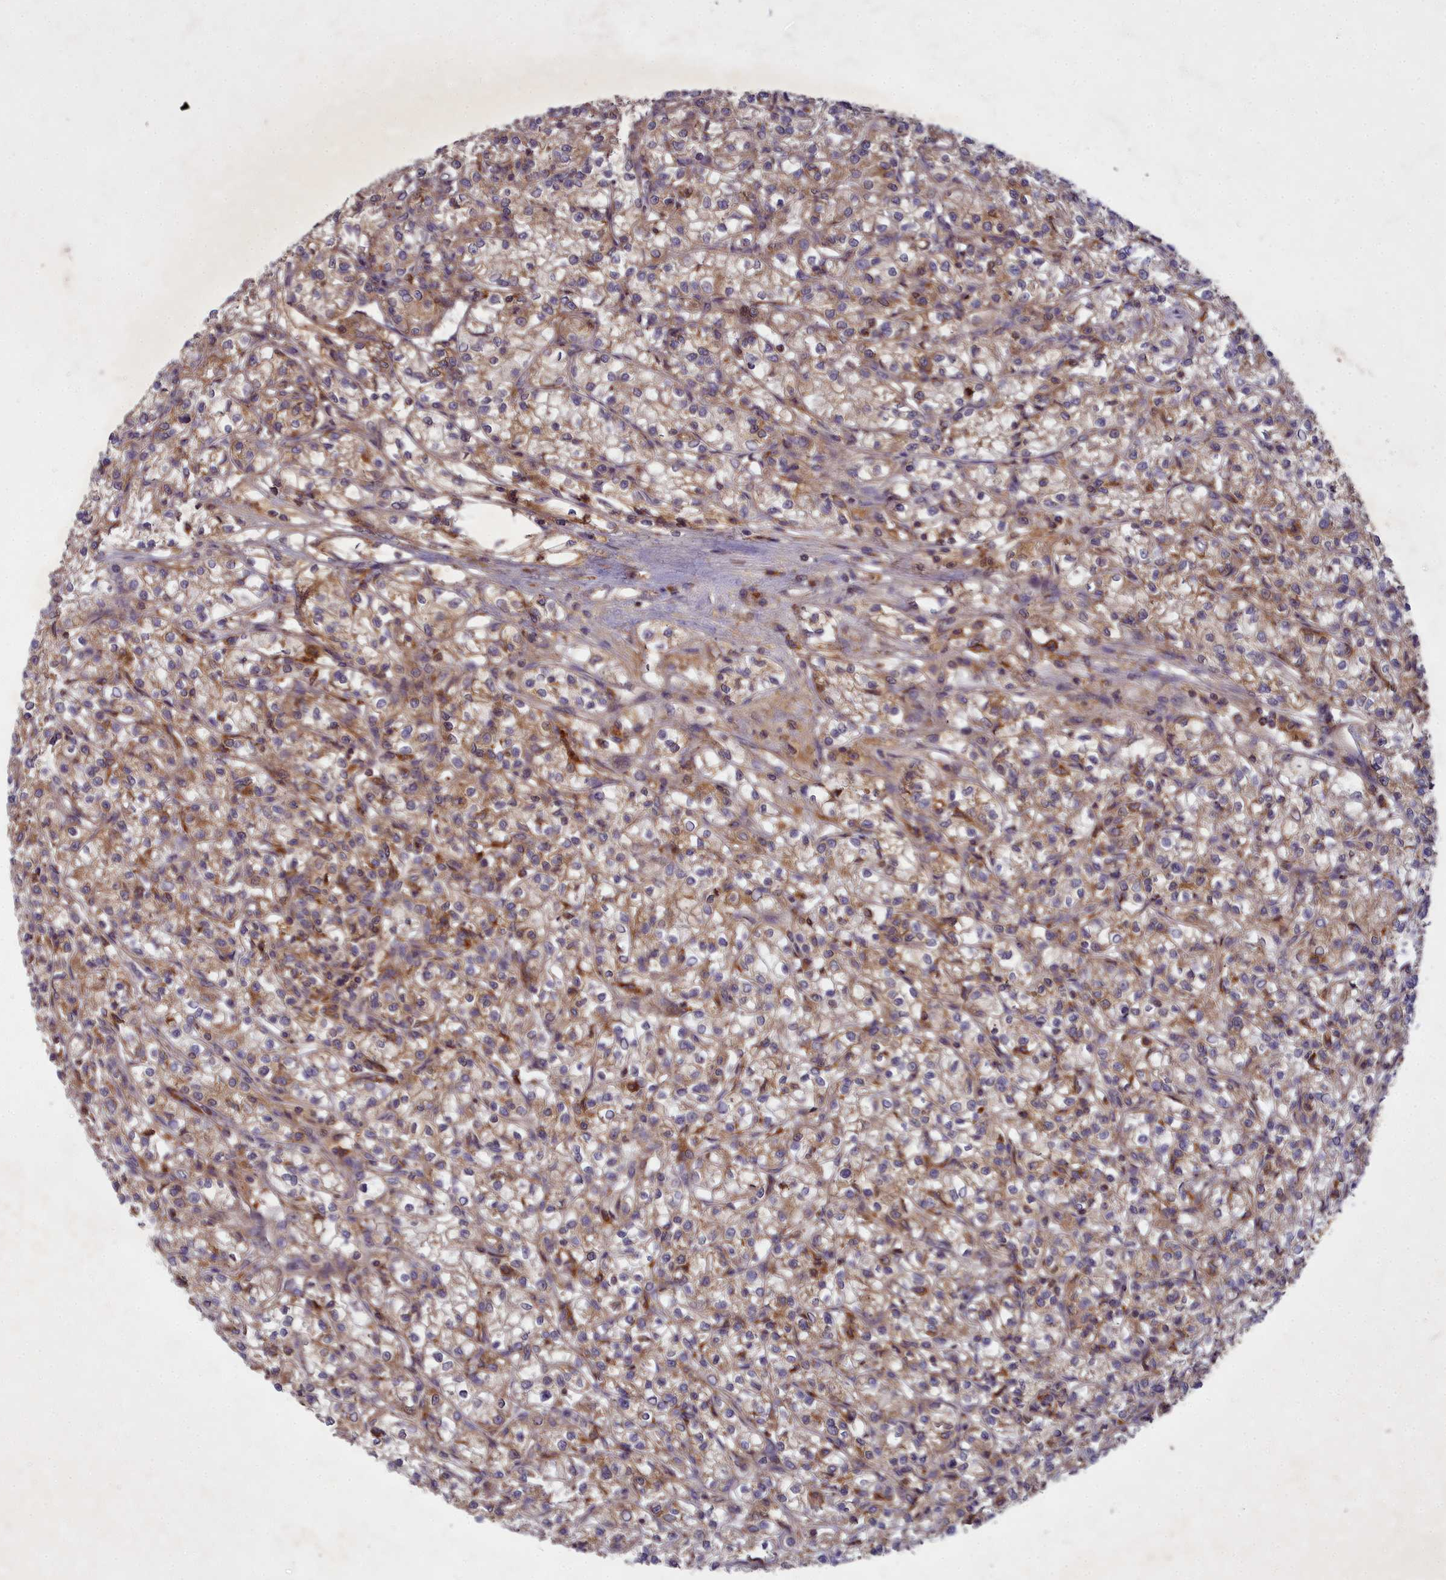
{"staining": {"intensity": "moderate", "quantity": ">75%", "location": "cytoplasmic/membranous"}, "tissue": "renal cancer", "cell_type": "Tumor cells", "image_type": "cancer", "snomed": [{"axis": "morphology", "description": "Adenocarcinoma, NOS"}, {"axis": "topography", "description": "Kidney"}], "caption": "Renal adenocarcinoma stained with immunohistochemistry (IHC) demonstrates moderate cytoplasmic/membranous staining in about >75% of tumor cells.", "gene": "CCDC167", "patient": {"sex": "female", "age": 59}}